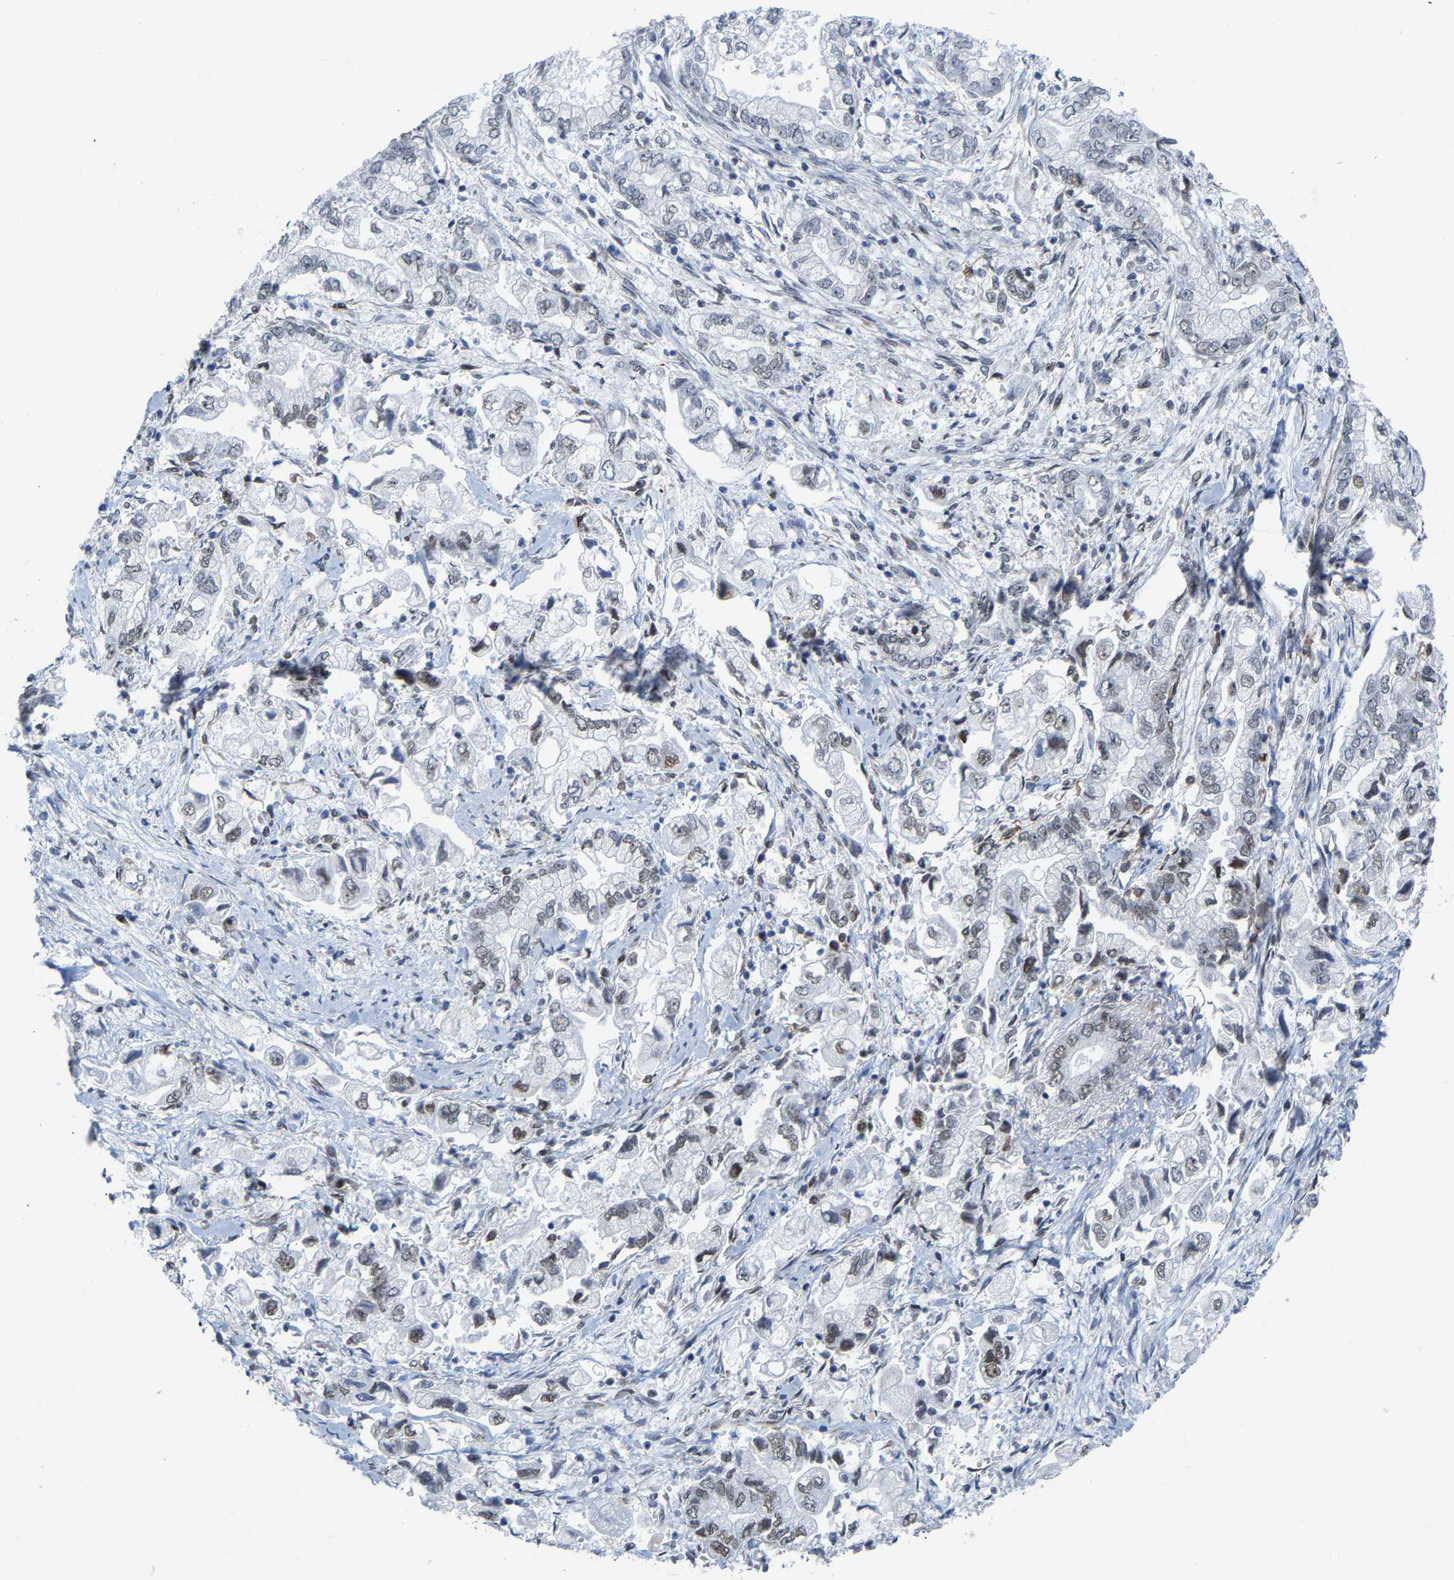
{"staining": {"intensity": "weak", "quantity": "<25%", "location": "nuclear"}, "tissue": "stomach cancer", "cell_type": "Tumor cells", "image_type": "cancer", "snomed": [{"axis": "morphology", "description": "Normal tissue, NOS"}, {"axis": "morphology", "description": "Adenocarcinoma, NOS"}, {"axis": "topography", "description": "Stomach"}], "caption": "This is an IHC photomicrograph of human stomach adenocarcinoma. There is no expression in tumor cells.", "gene": "FAM180A", "patient": {"sex": "male", "age": 62}}